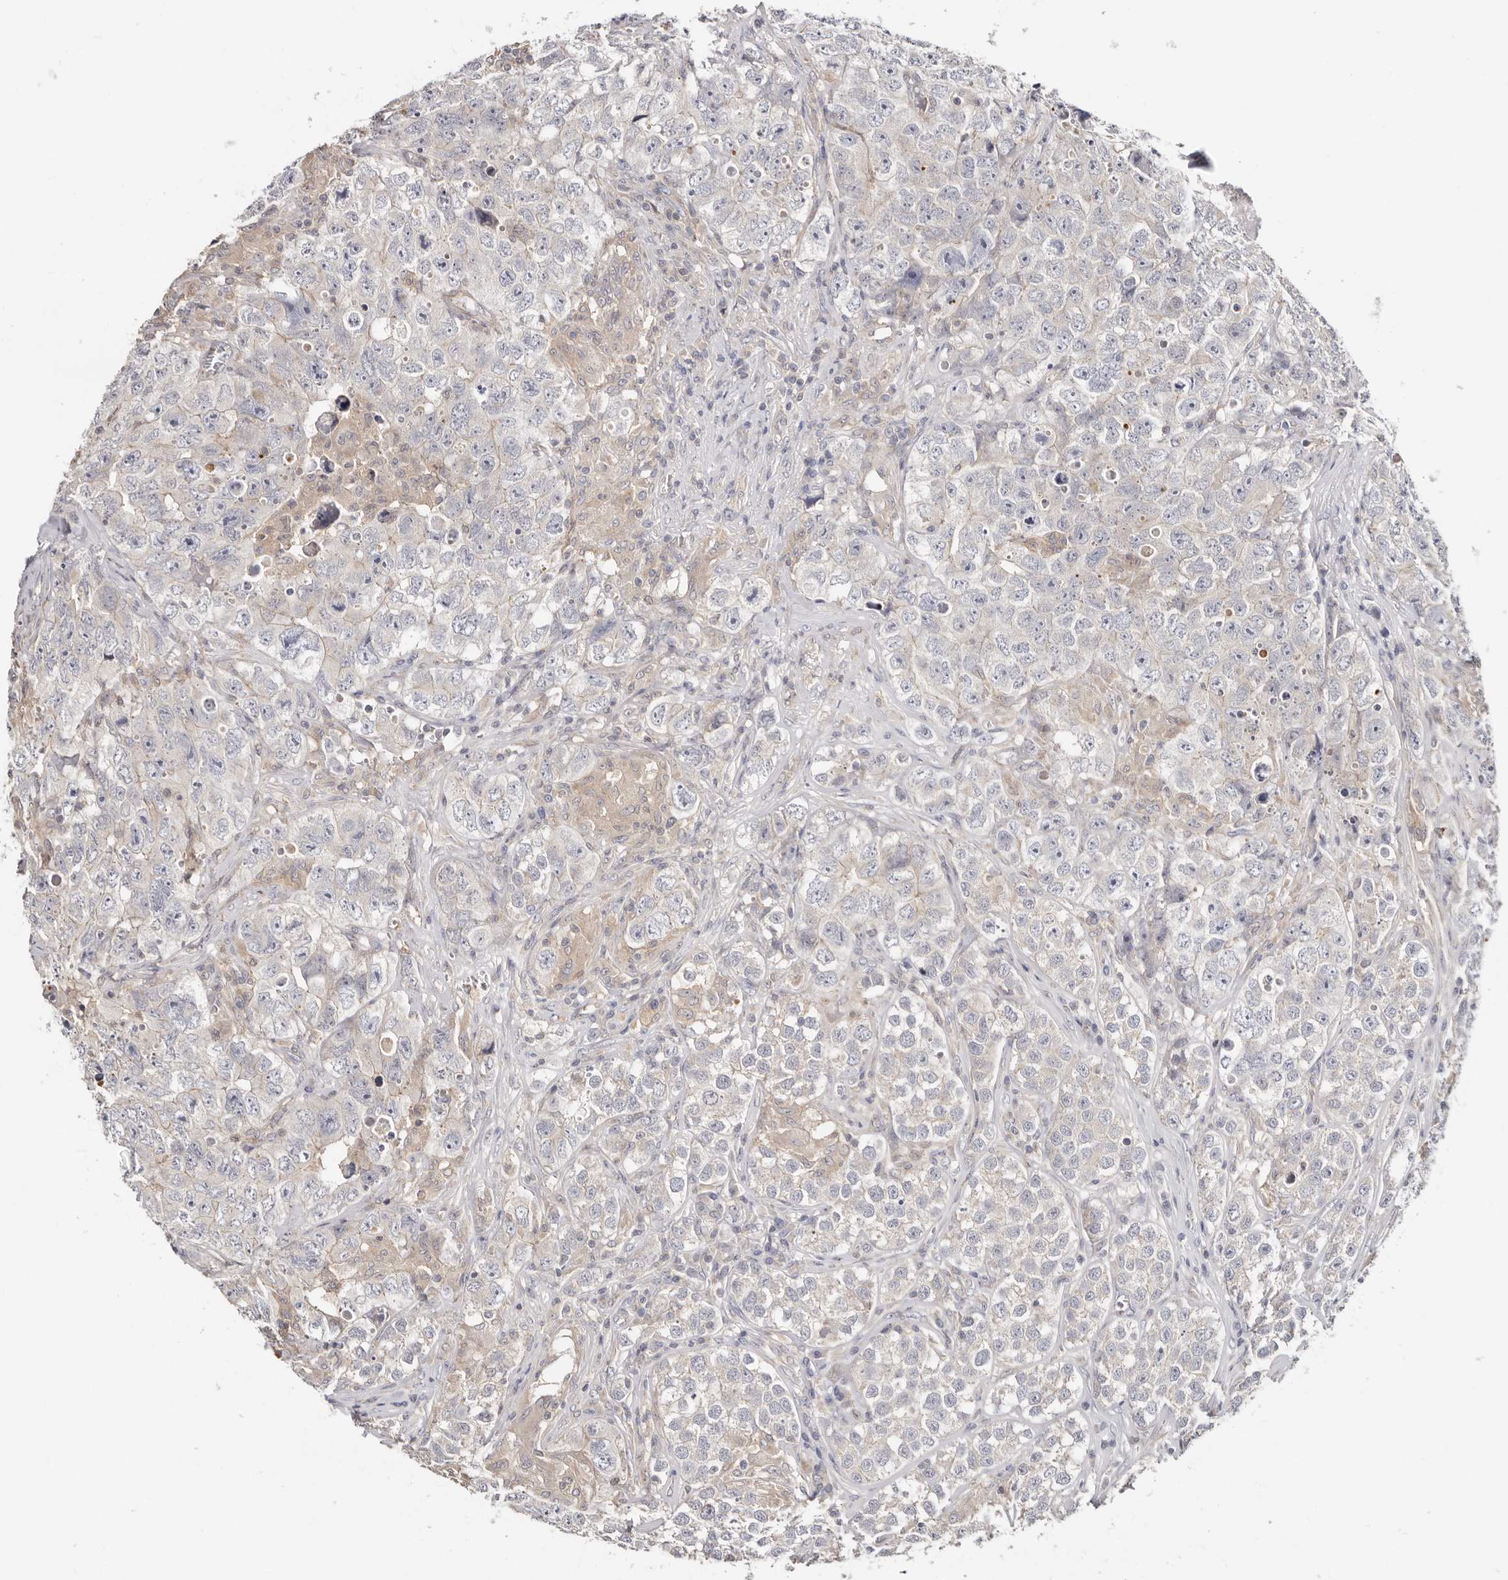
{"staining": {"intensity": "moderate", "quantity": "25%-75%", "location": "cytoplasmic/membranous"}, "tissue": "testis cancer", "cell_type": "Tumor cells", "image_type": "cancer", "snomed": [{"axis": "morphology", "description": "Seminoma, NOS"}, {"axis": "morphology", "description": "Carcinoma, Embryonal, NOS"}, {"axis": "topography", "description": "Testis"}], "caption": "Embryonal carcinoma (testis) was stained to show a protein in brown. There is medium levels of moderate cytoplasmic/membranous expression in about 25%-75% of tumor cells.", "gene": "S100A14", "patient": {"sex": "male", "age": 43}}